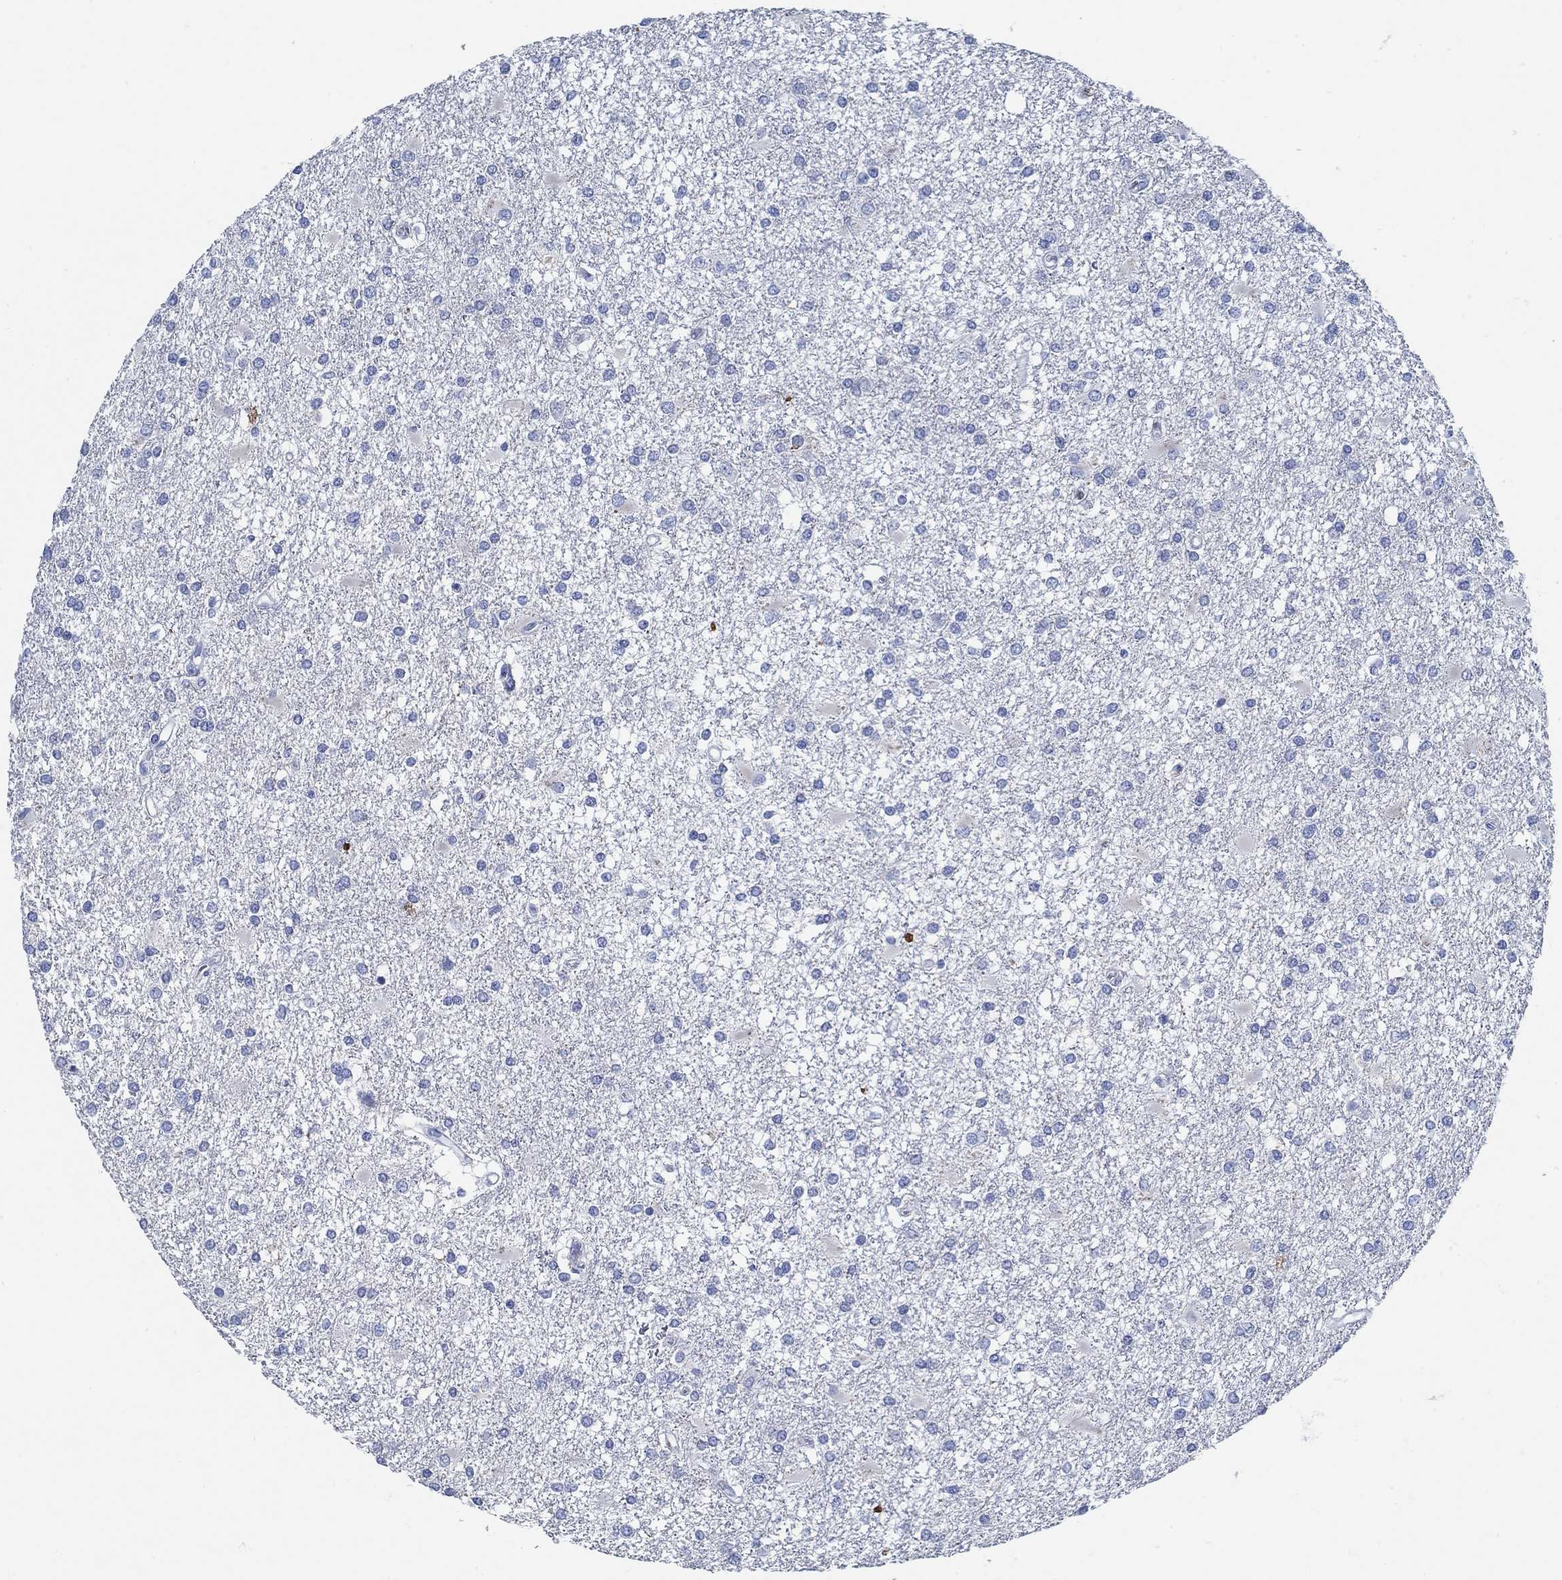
{"staining": {"intensity": "negative", "quantity": "none", "location": "none"}, "tissue": "glioma", "cell_type": "Tumor cells", "image_type": "cancer", "snomed": [{"axis": "morphology", "description": "Glioma, malignant, High grade"}, {"axis": "topography", "description": "Cerebral cortex"}], "caption": "Human malignant high-grade glioma stained for a protein using immunohistochemistry reveals no expression in tumor cells.", "gene": "SLC45A1", "patient": {"sex": "male", "age": 79}}